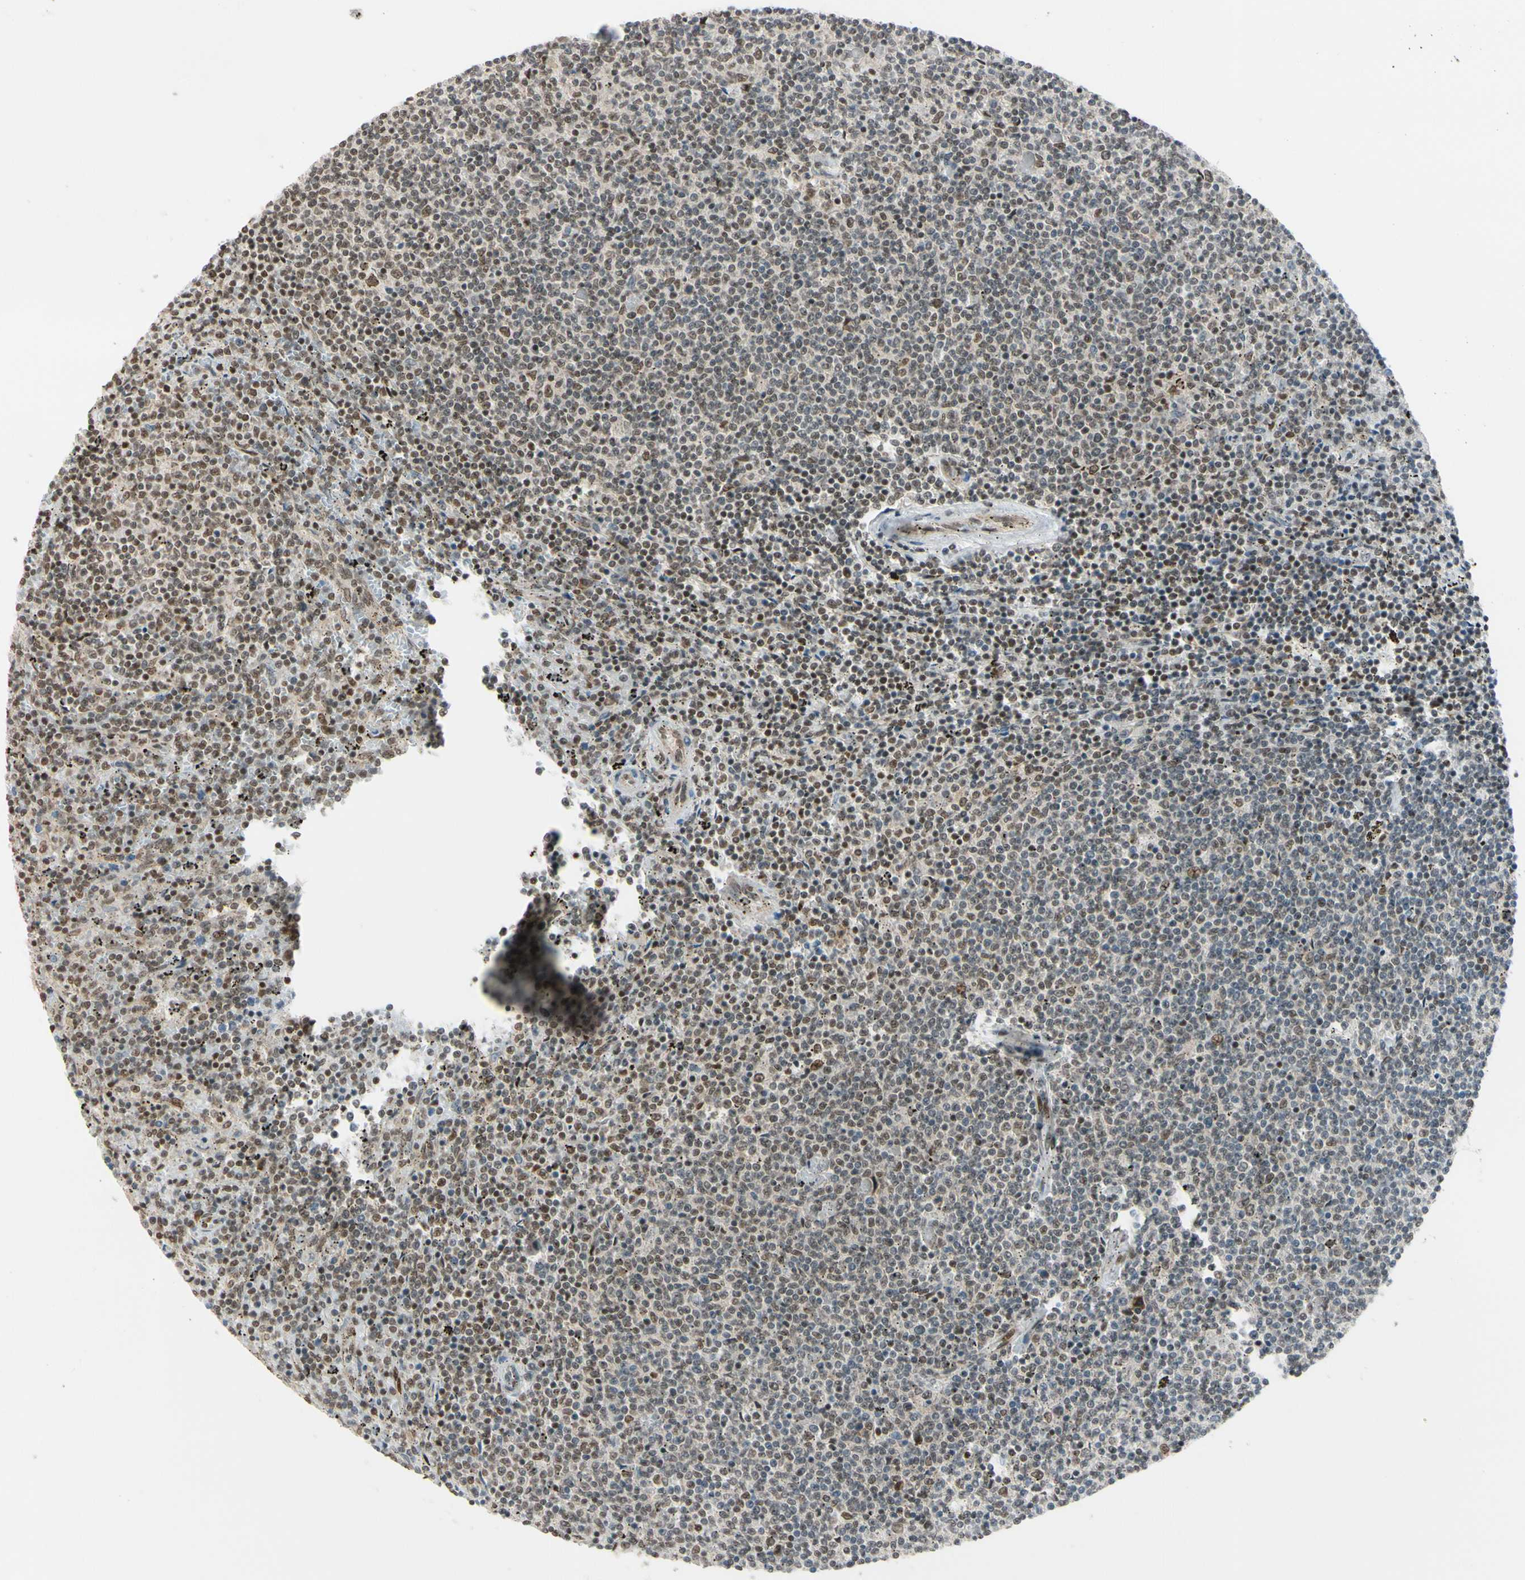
{"staining": {"intensity": "weak", "quantity": "25%-75%", "location": "cytoplasmic/membranous,nuclear"}, "tissue": "lymphoma", "cell_type": "Tumor cells", "image_type": "cancer", "snomed": [{"axis": "morphology", "description": "Malignant lymphoma, non-Hodgkin's type, Low grade"}, {"axis": "topography", "description": "Spleen"}], "caption": "This image reveals IHC staining of human lymphoma, with low weak cytoplasmic/membranous and nuclear expression in about 25%-75% of tumor cells.", "gene": "BRMS1", "patient": {"sex": "female", "age": 50}}